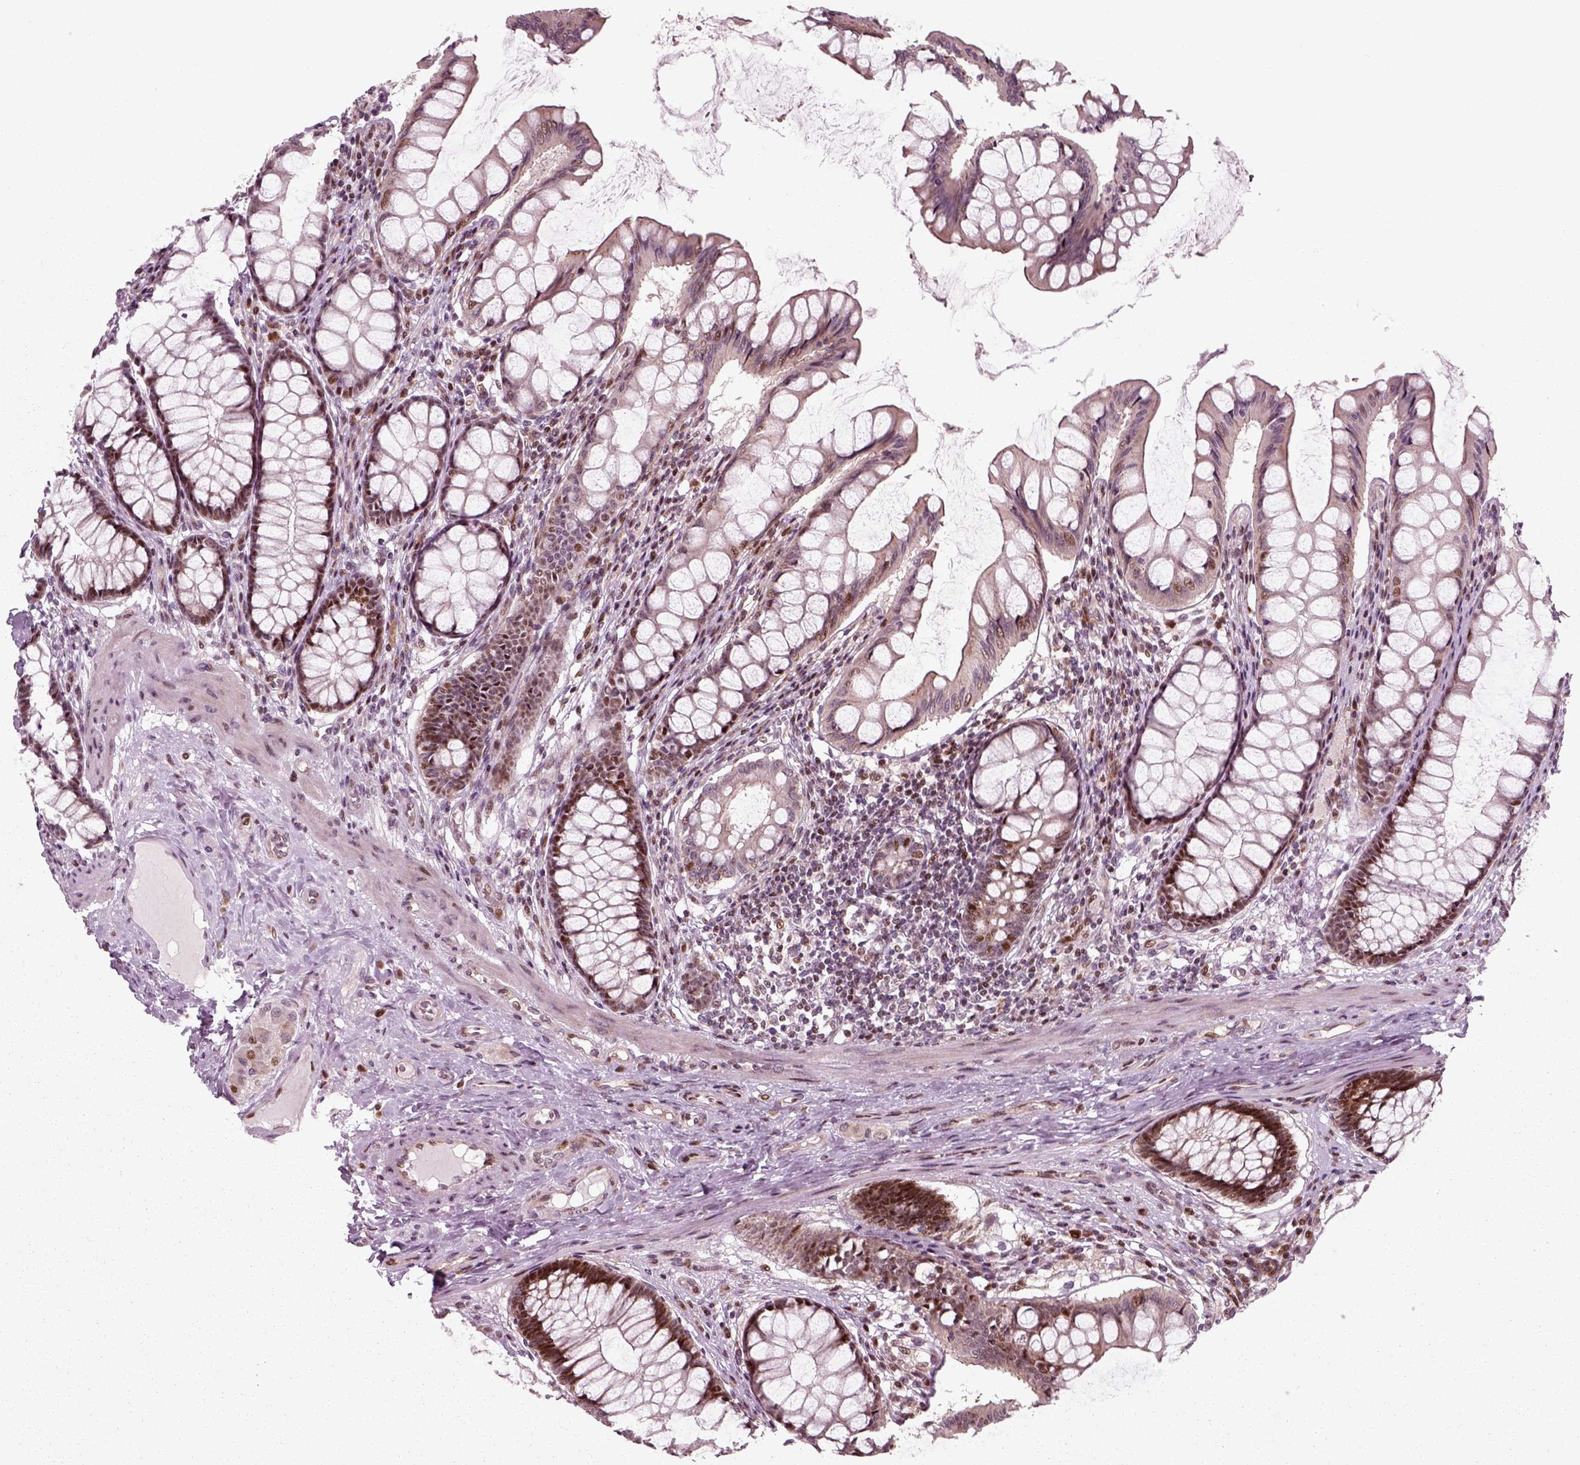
{"staining": {"intensity": "moderate", "quantity": "<25%", "location": "nuclear"}, "tissue": "colon", "cell_type": "Endothelial cells", "image_type": "normal", "snomed": [{"axis": "morphology", "description": "Normal tissue, NOS"}, {"axis": "topography", "description": "Colon"}], "caption": "Endothelial cells display low levels of moderate nuclear staining in about <25% of cells in benign human colon. Using DAB (3,3'-diaminobenzidine) (brown) and hematoxylin (blue) stains, captured at high magnification using brightfield microscopy.", "gene": "CDC14A", "patient": {"sex": "female", "age": 65}}